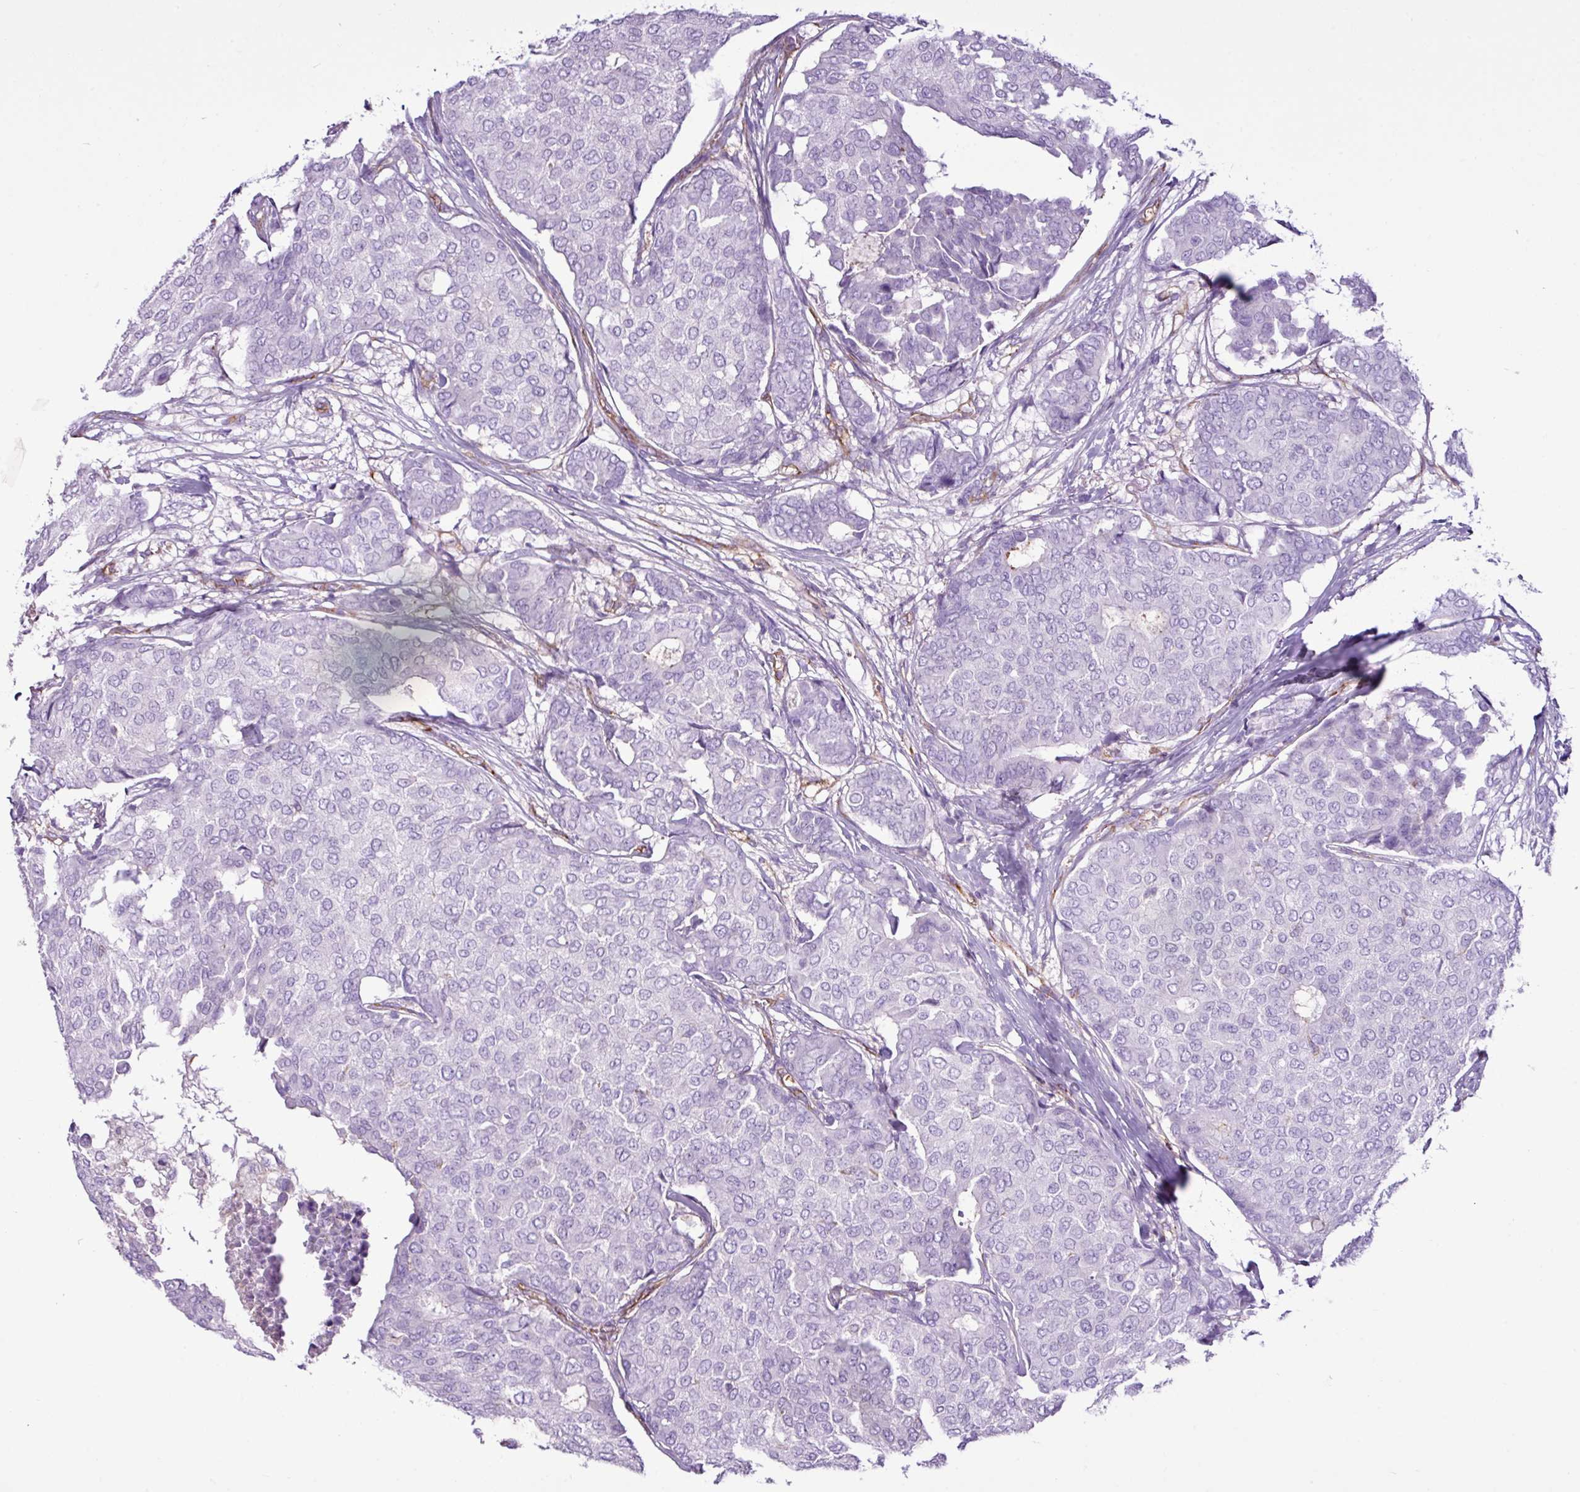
{"staining": {"intensity": "negative", "quantity": "none", "location": "none"}, "tissue": "breast cancer", "cell_type": "Tumor cells", "image_type": "cancer", "snomed": [{"axis": "morphology", "description": "Duct carcinoma"}, {"axis": "topography", "description": "Breast"}], "caption": "DAB immunohistochemical staining of human breast cancer (invasive ductal carcinoma) demonstrates no significant positivity in tumor cells. (DAB (3,3'-diaminobenzidine) immunohistochemistry with hematoxylin counter stain).", "gene": "EME2", "patient": {"sex": "female", "age": 75}}